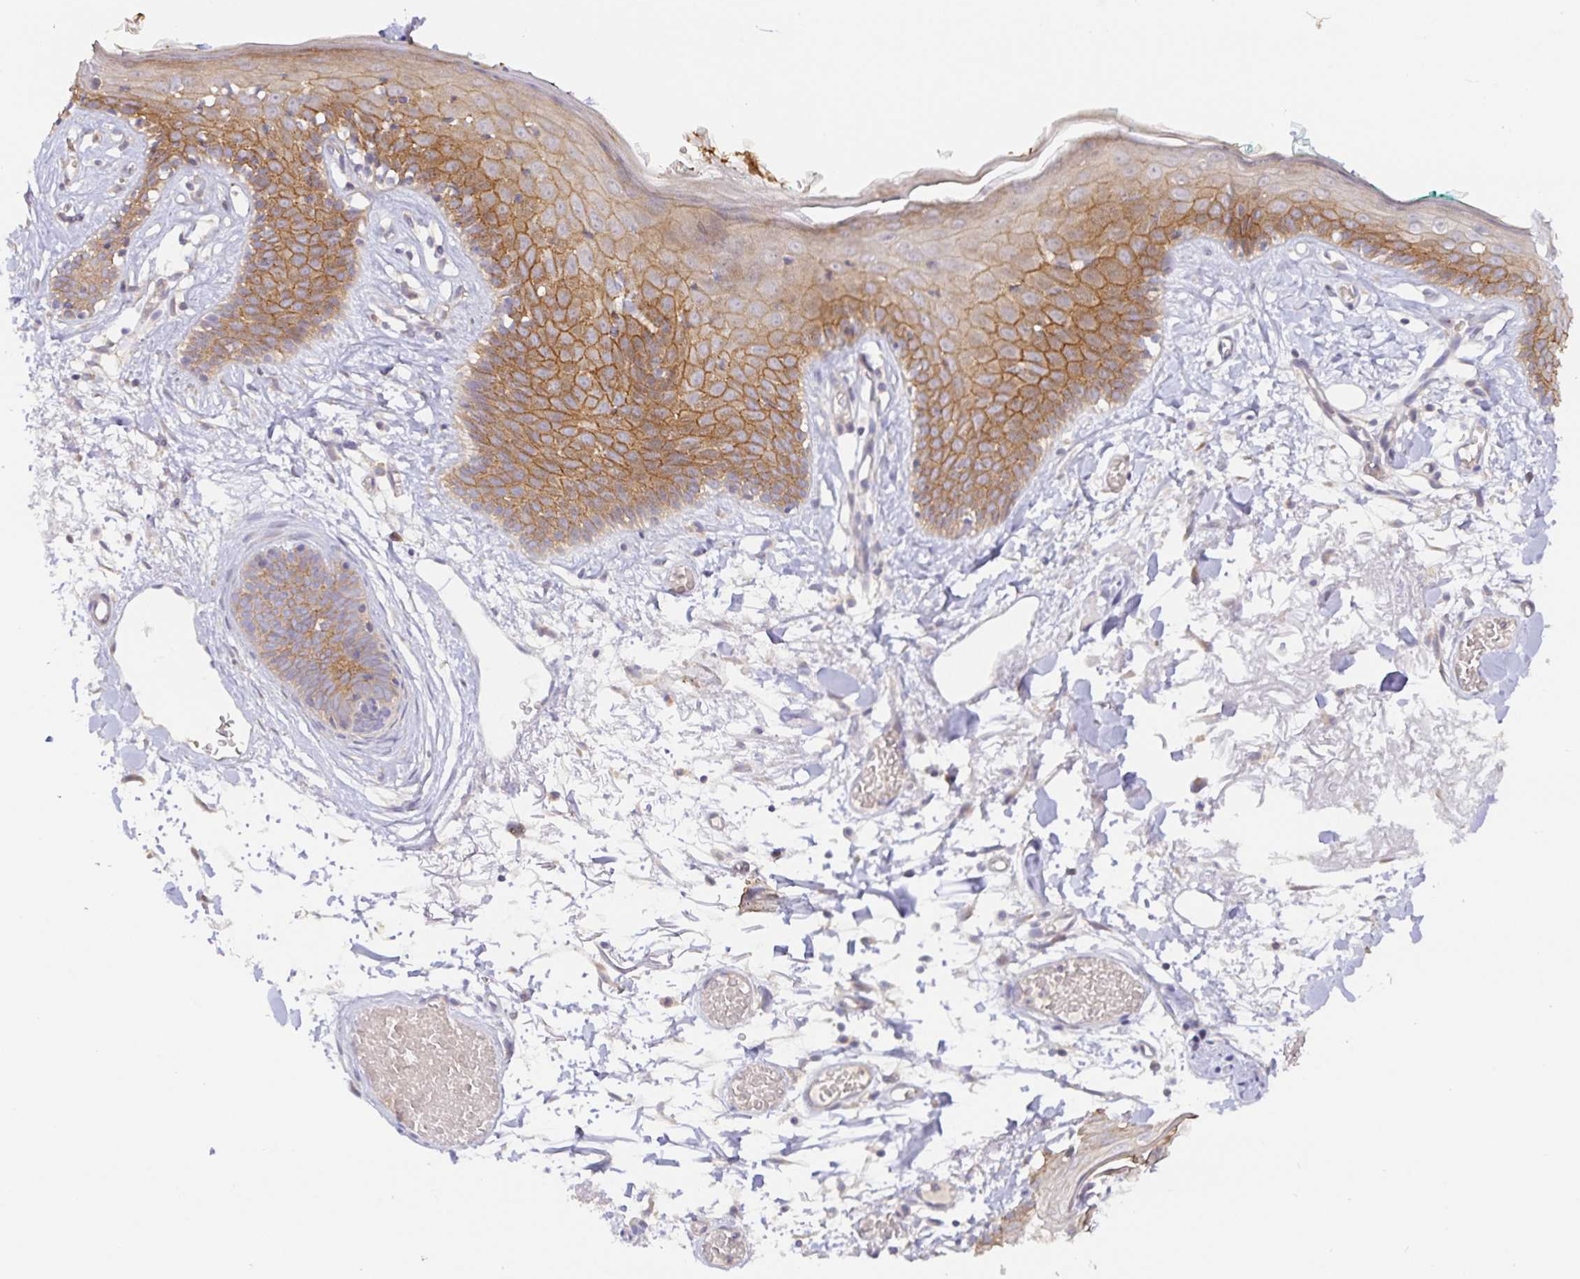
{"staining": {"intensity": "weak", "quantity": ">75%", "location": "cytoplasmic/membranous"}, "tissue": "skin", "cell_type": "Fibroblasts", "image_type": "normal", "snomed": [{"axis": "morphology", "description": "Normal tissue, NOS"}, {"axis": "topography", "description": "Skin"}], "caption": "Immunohistochemistry (IHC) staining of benign skin, which reveals low levels of weak cytoplasmic/membranous staining in about >75% of fibroblasts indicating weak cytoplasmic/membranous protein staining. The staining was performed using DAB (brown) for protein detection and nuclei were counterstained in hematoxylin (blue).", "gene": "ZDHHC11B", "patient": {"sex": "male", "age": 79}}